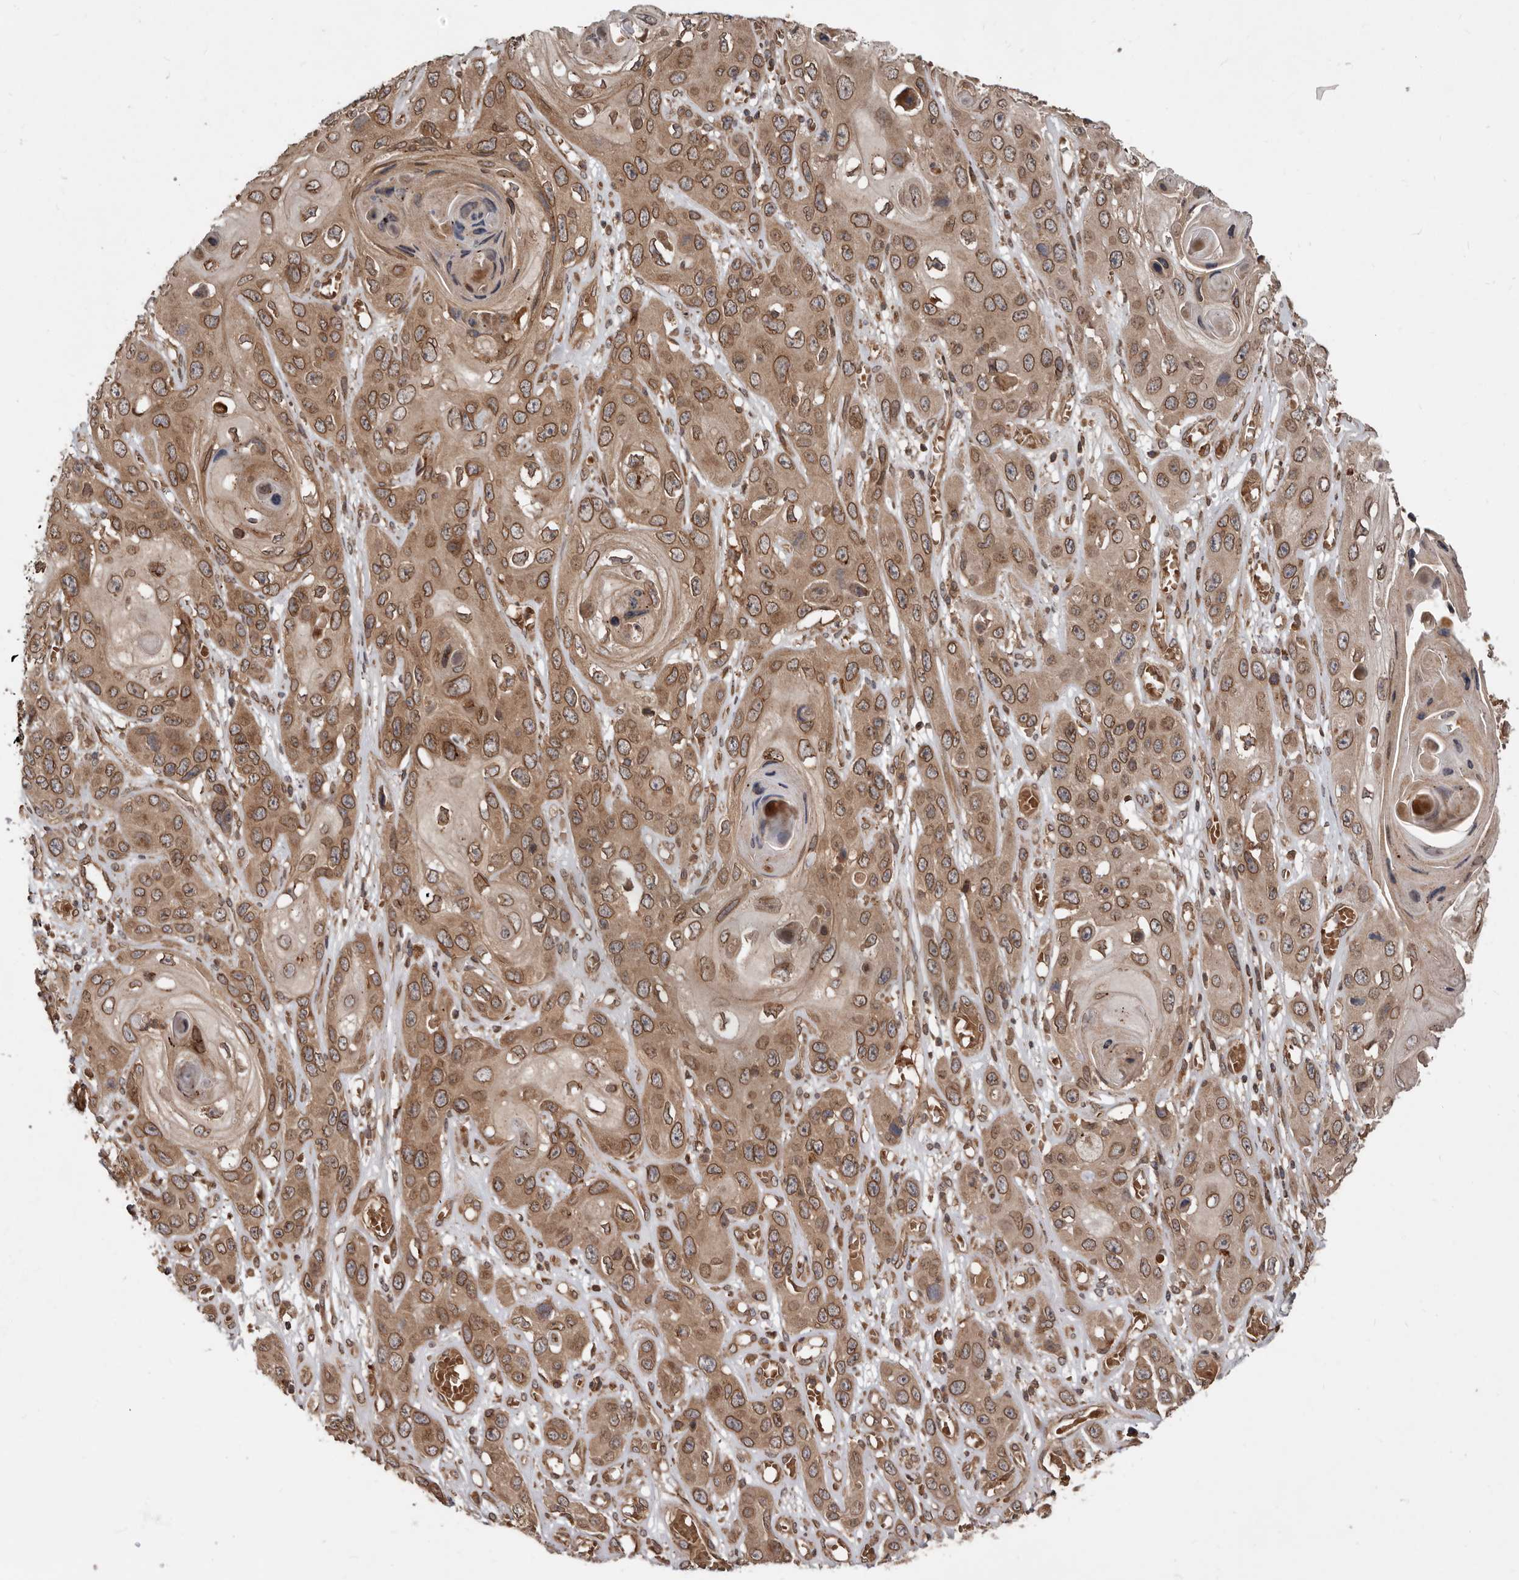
{"staining": {"intensity": "moderate", "quantity": ">75%", "location": "cytoplasmic/membranous,nuclear"}, "tissue": "skin cancer", "cell_type": "Tumor cells", "image_type": "cancer", "snomed": [{"axis": "morphology", "description": "Squamous cell carcinoma, NOS"}, {"axis": "topography", "description": "Skin"}], "caption": "DAB immunohistochemical staining of skin cancer displays moderate cytoplasmic/membranous and nuclear protein positivity in approximately >75% of tumor cells. (DAB IHC with brightfield microscopy, high magnification).", "gene": "STK36", "patient": {"sex": "male", "age": 55}}